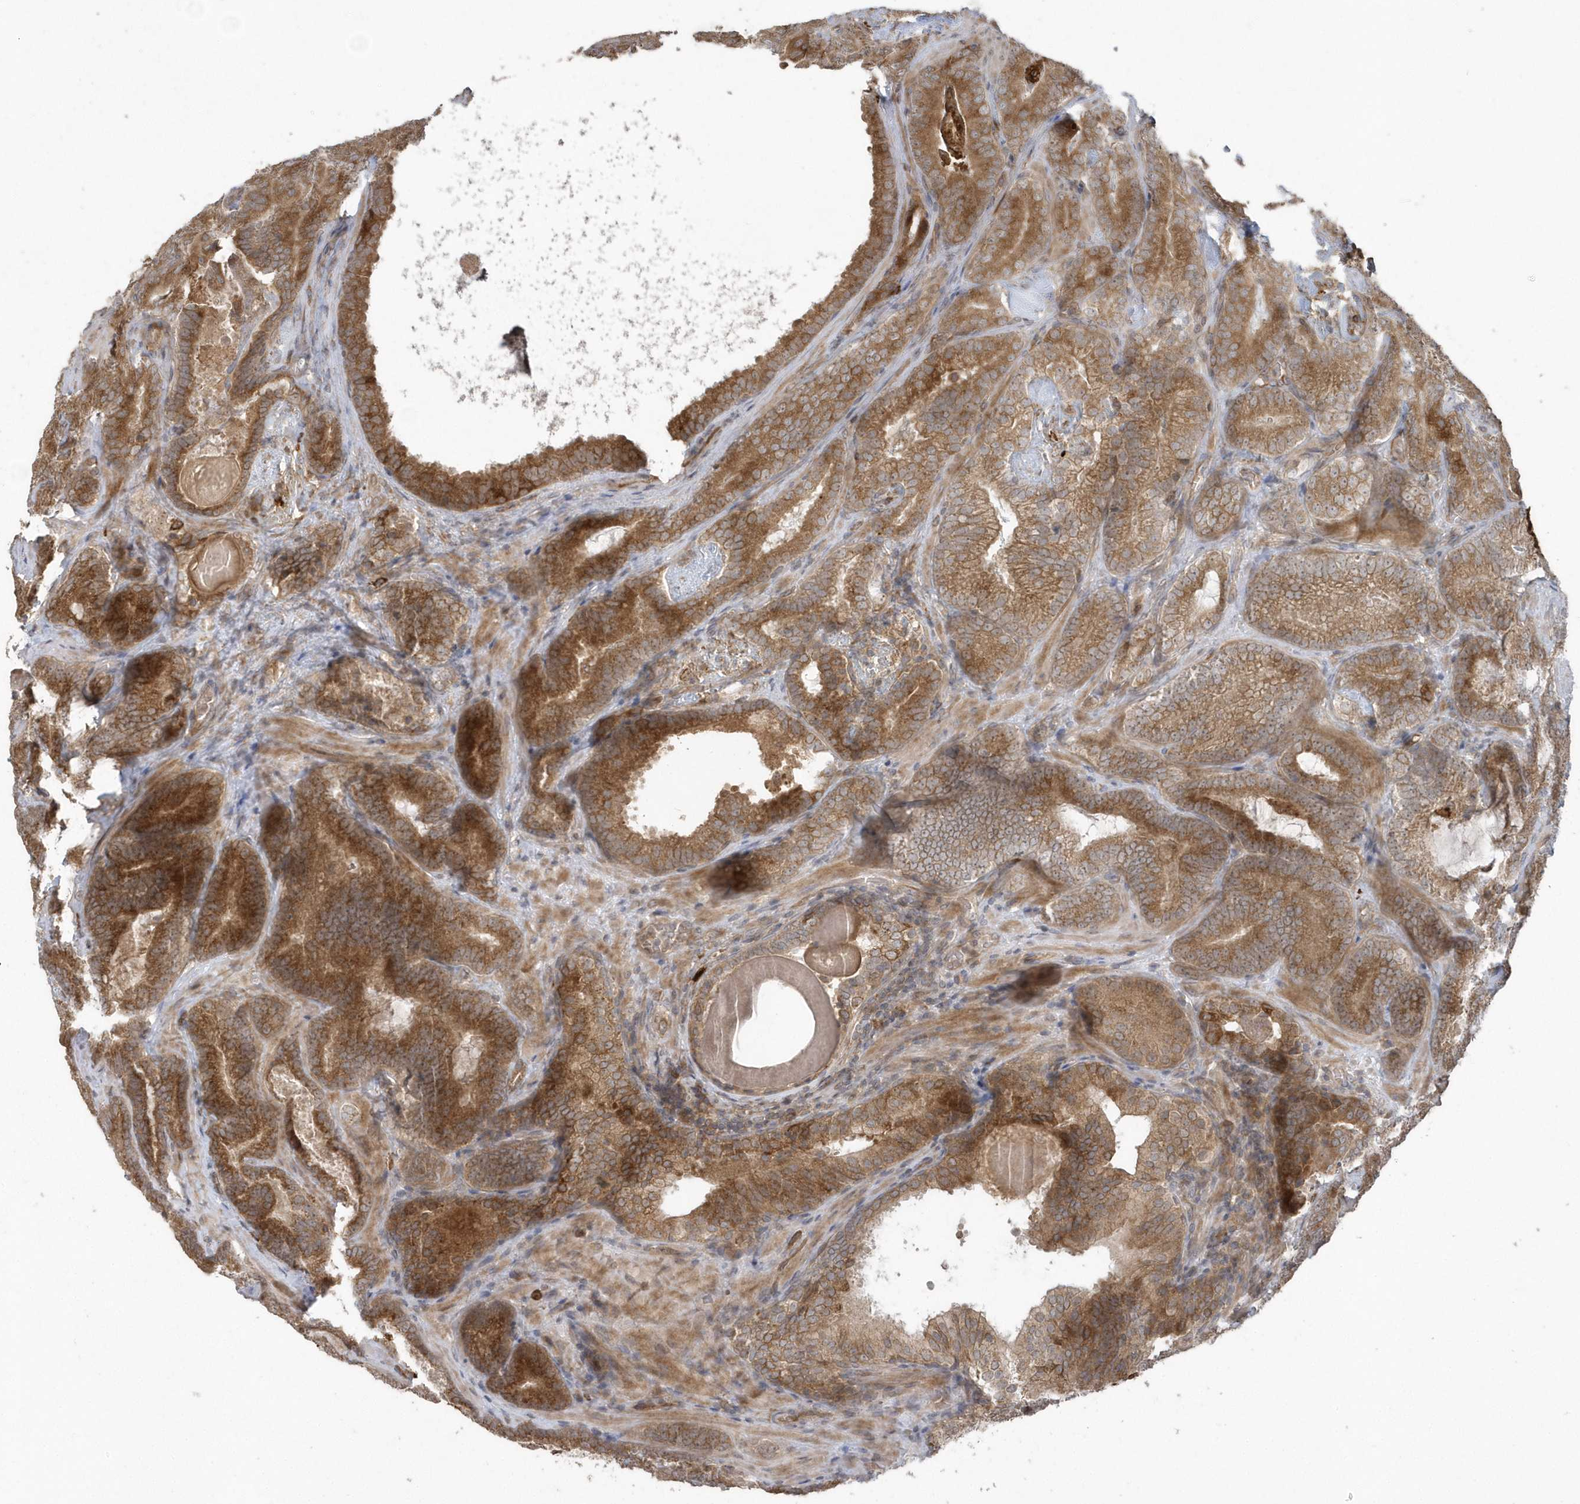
{"staining": {"intensity": "moderate", "quantity": ">75%", "location": "cytoplasmic/membranous"}, "tissue": "prostate cancer", "cell_type": "Tumor cells", "image_type": "cancer", "snomed": [{"axis": "morphology", "description": "Adenocarcinoma, High grade"}, {"axis": "topography", "description": "Prostate"}], "caption": "A brown stain labels moderate cytoplasmic/membranous positivity of a protein in human prostate cancer (adenocarcinoma (high-grade)) tumor cells.", "gene": "HERPUD1", "patient": {"sex": "male", "age": 66}}